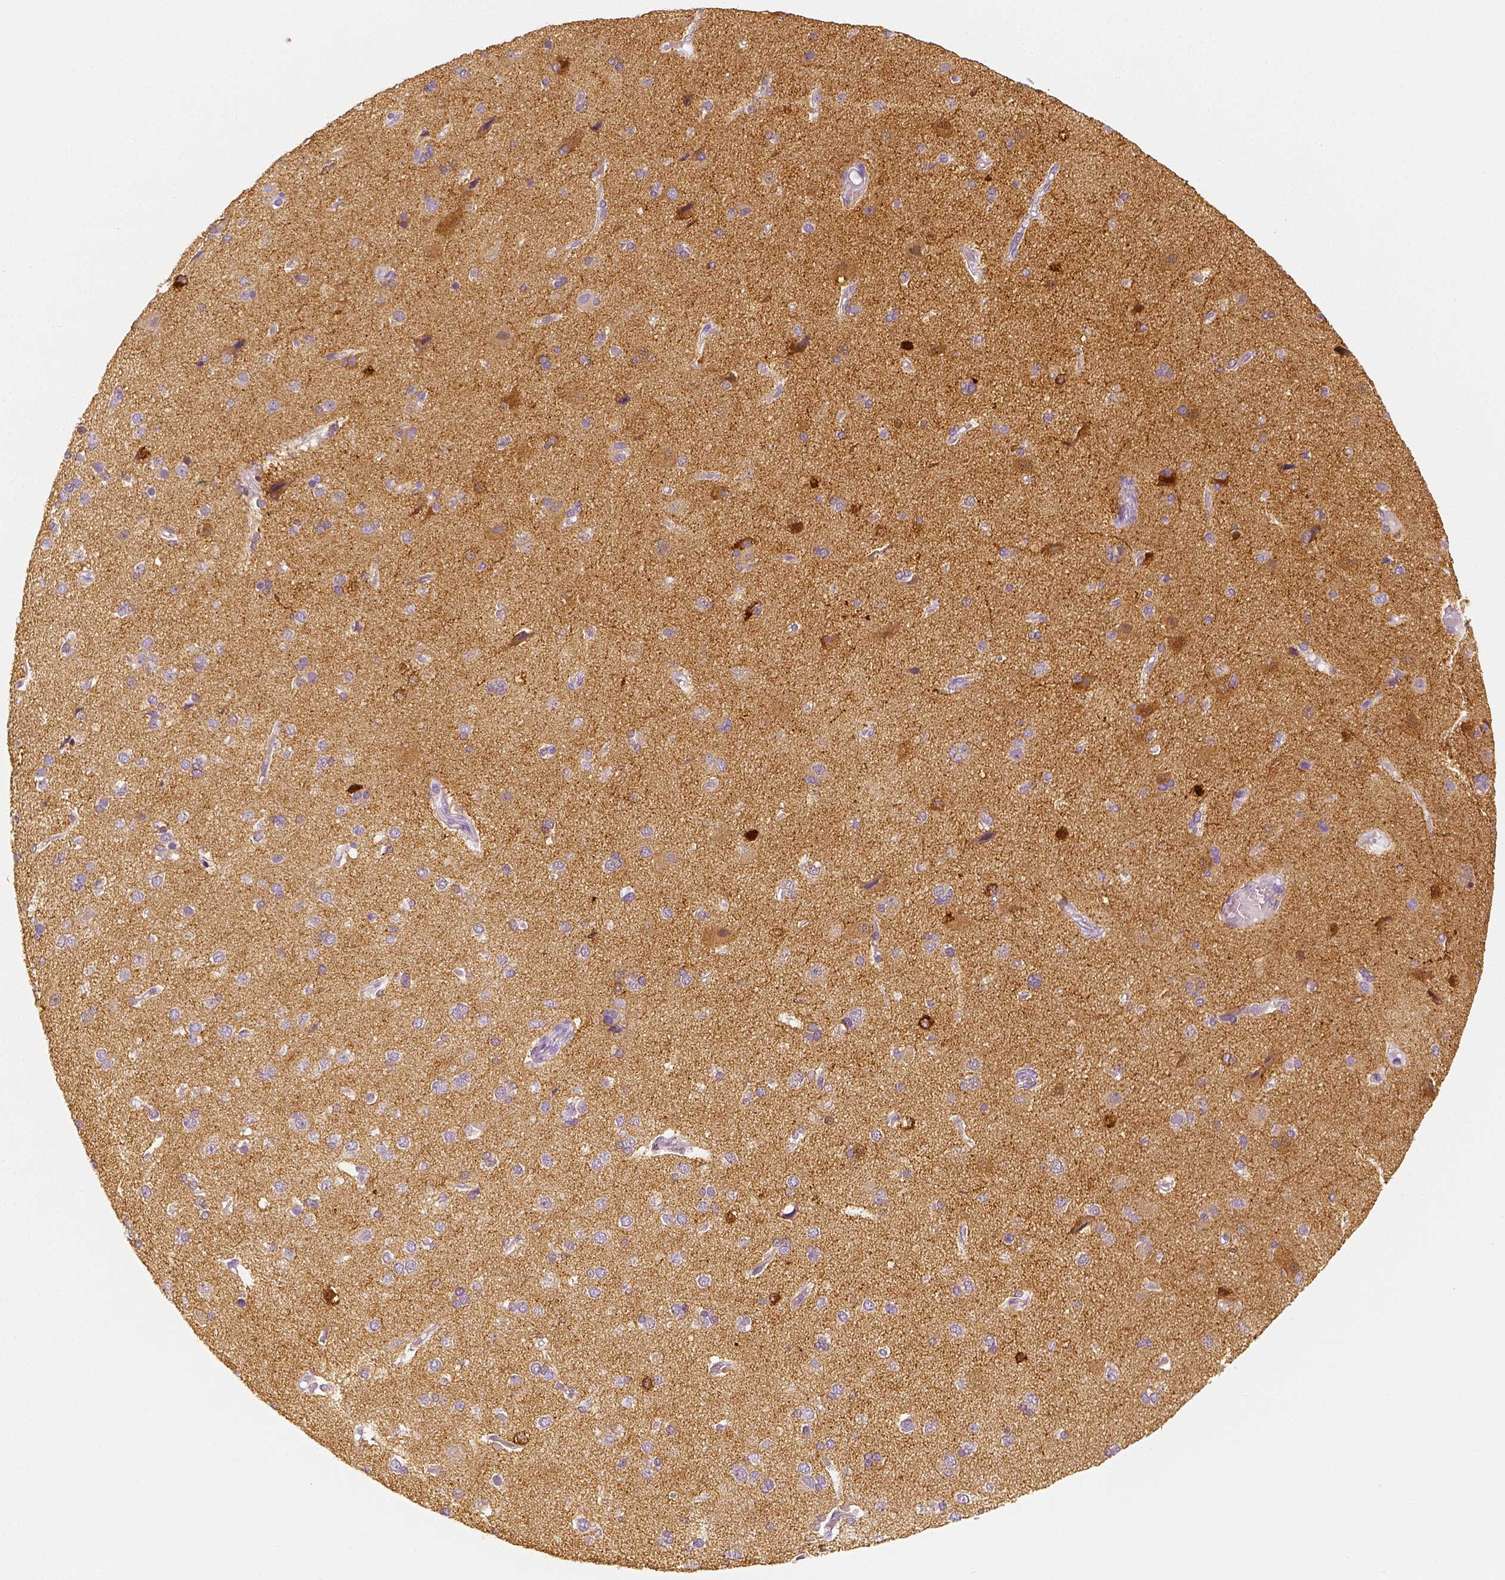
{"staining": {"intensity": "negative", "quantity": "none", "location": "none"}, "tissue": "cerebral cortex", "cell_type": "Endothelial cells", "image_type": "normal", "snomed": [{"axis": "morphology", "description": "Normal tissue, NOS"}, {"axis": "morphology", "description": "Glioma, malignant, High grade"}, {"axis": "topography", "description": "Cerebral cortex"}], "caption": "Endothelial cells show no significant positivity in normal cerebral cortex. (Stains: DAB immunohistochemistry with hematoxylin counter stain, Microscopy: brightfield microscopy at high magnification).", "gene": "NECAB2", "patient": {"sex": "male", "age": 71}}